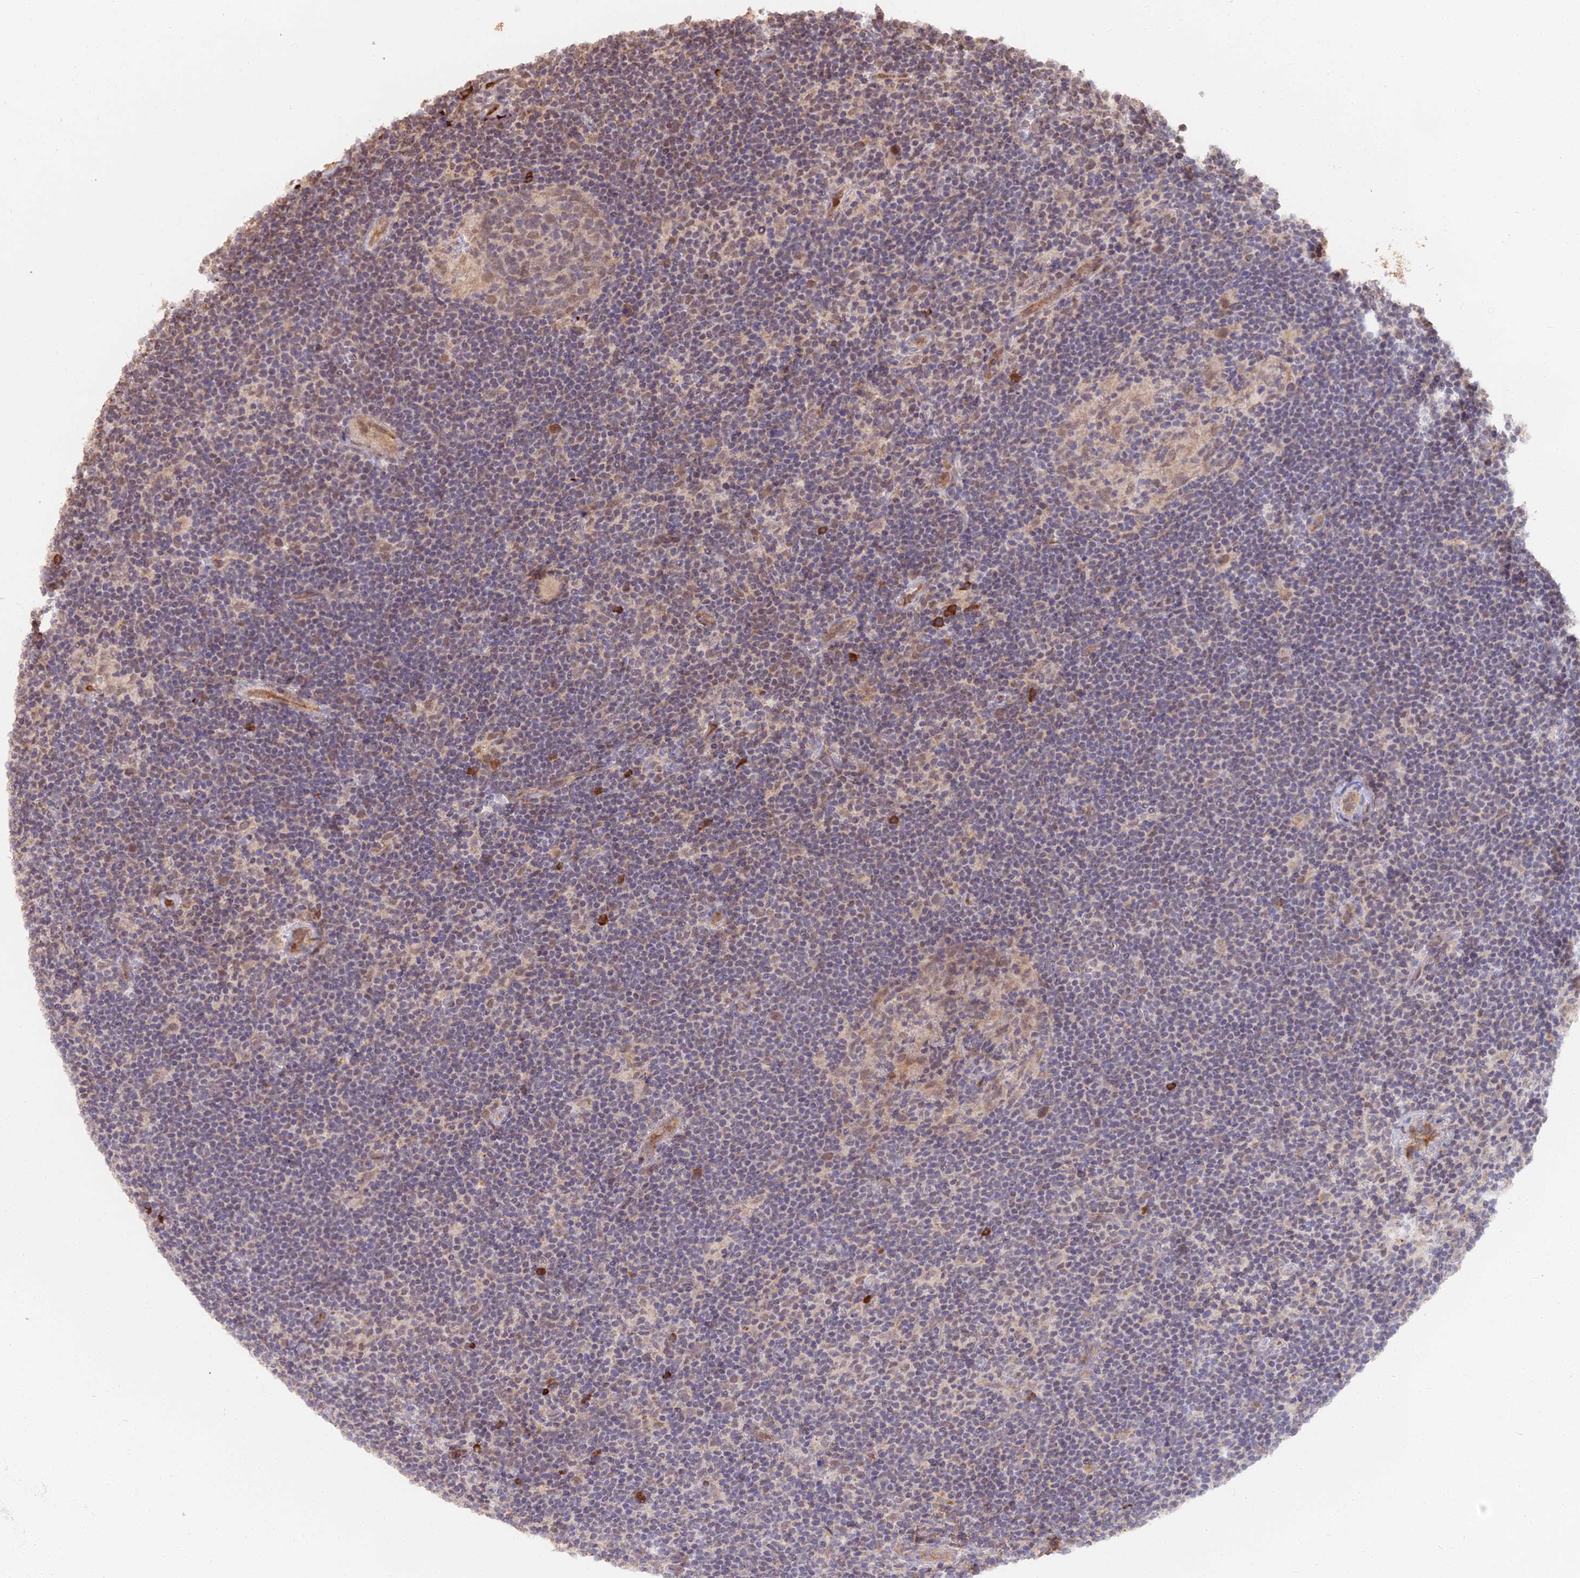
{"staining": {"intensity": "moderate", "quantity": ">75%", "location": "cytoplasmic/membranous"}, "tissue": "lymphoma", "cell_type": "Tumor cells", "image_type": "cancer", "snomed": [{"axis": "morphology", "description": "Hodgkin's disease, NOS"}, {"axis": "topography", "description": "Lymph node"}], "caption": "Human lymphoma stained with a brown dye reveals moderate cytoplasmic/membranous positive positivity in about >75% of tumor cells.", "gene": "ZDBF2", "patient": {"sex": "female", "age": 57}}